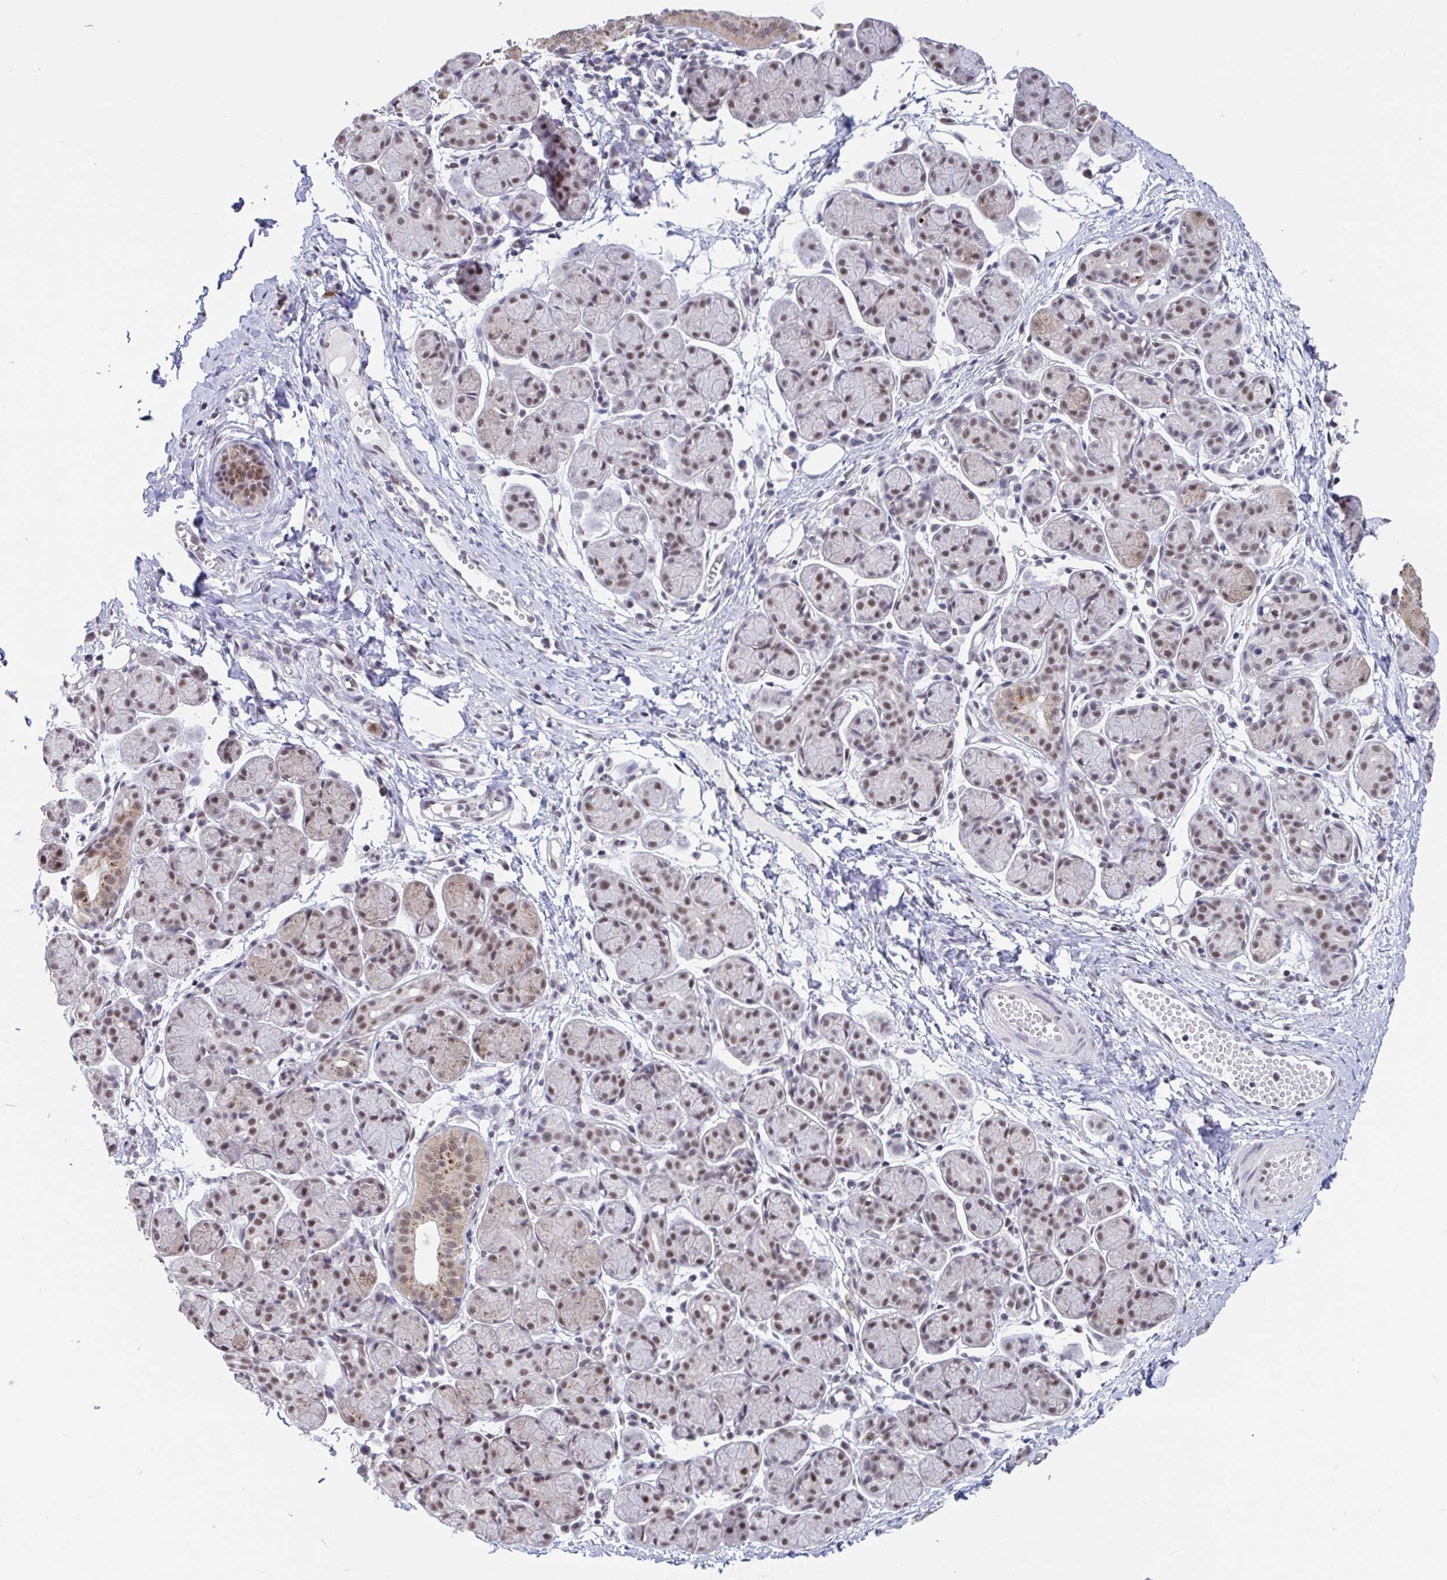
{"staining": {"intensity": "moderate", "quantity": "25%-75%", "location": "cytoplasmic/membranous,nuclear"}, "tissue": "salivary gland", "cell_type": "Glandular cells", "image_type": "normal", "snomed": [{"axis": "morphology", "description": "Normal tissue, NOS"}, {"axis": "morphology", "description": "Inflammation, NOS"}, {"axis": "topography", "description": "Lymph node"}, {"axis": "topography", "description": "Salivary gland"}], "caption": "Protein staining shows moderate cytoplasmic/membranous,nuclear expression in about 25%-75% of glandular cells in benign salivary gland.", "gene": "DDX39A", "patient": {"sex": "male", "age": 3}}